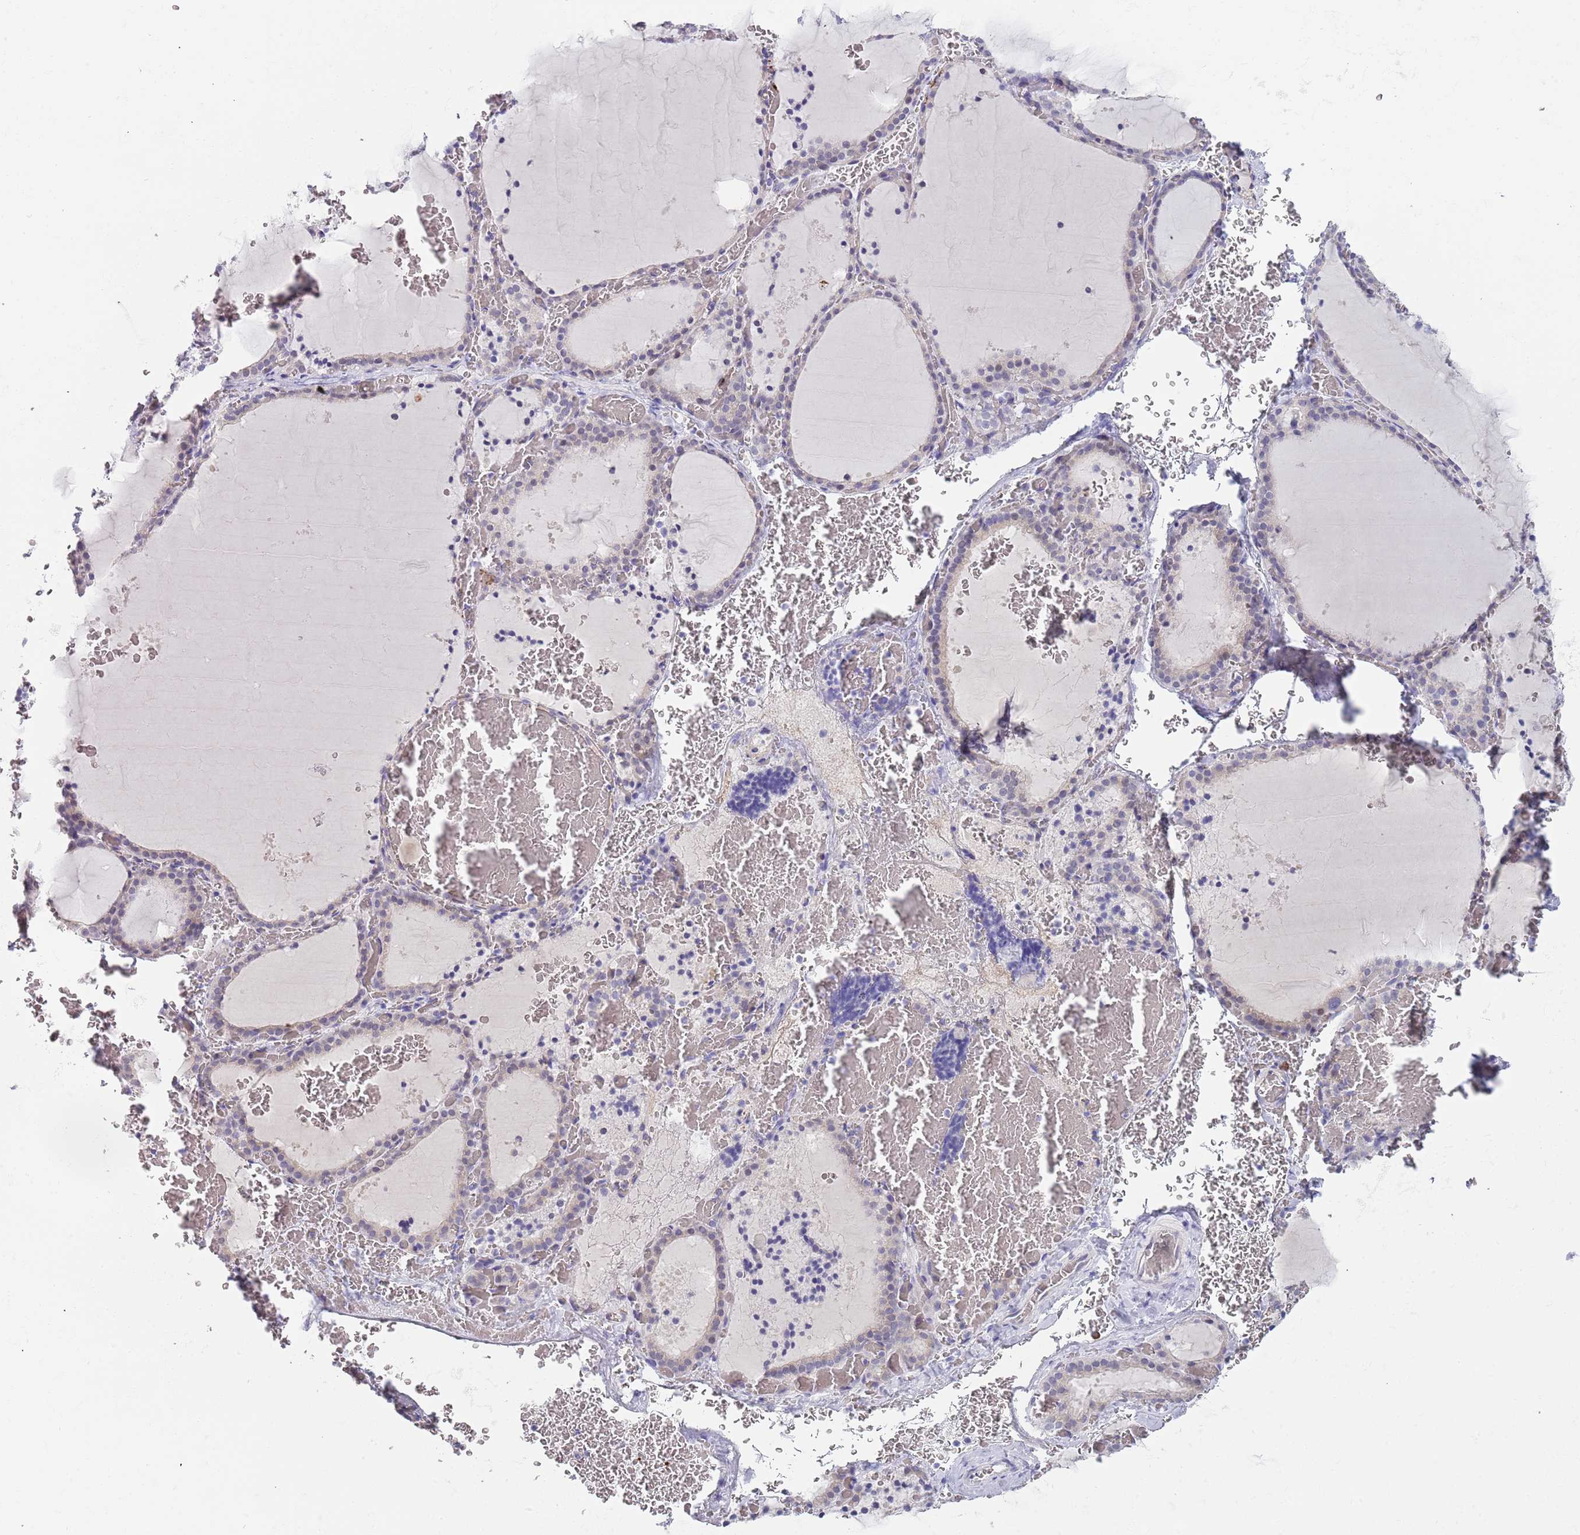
{"staining": {"intensity": "negative", "quantity": "none", "location": "none"}, "tissue": "thyroid gland", "cell_type": "Glandular cells", "image_type": "normal", "snomed": [{"axis": "morphology", "description": "Normal tissue, NOS"}, {"axis": "topography", "description": "Thyroid gland"}], "caption": "The immunohistochemistry (IHC) histopathology image has no significant staining in glandular cells of thyroid gland. Brightfield microscopy of immunohistochemistry (IHC) stained with DAB (brown) and hematoxylin (blue), captured at high magnification.", "gene": "TNRC6C", "patient": {"sex": "female", "age": 39}}